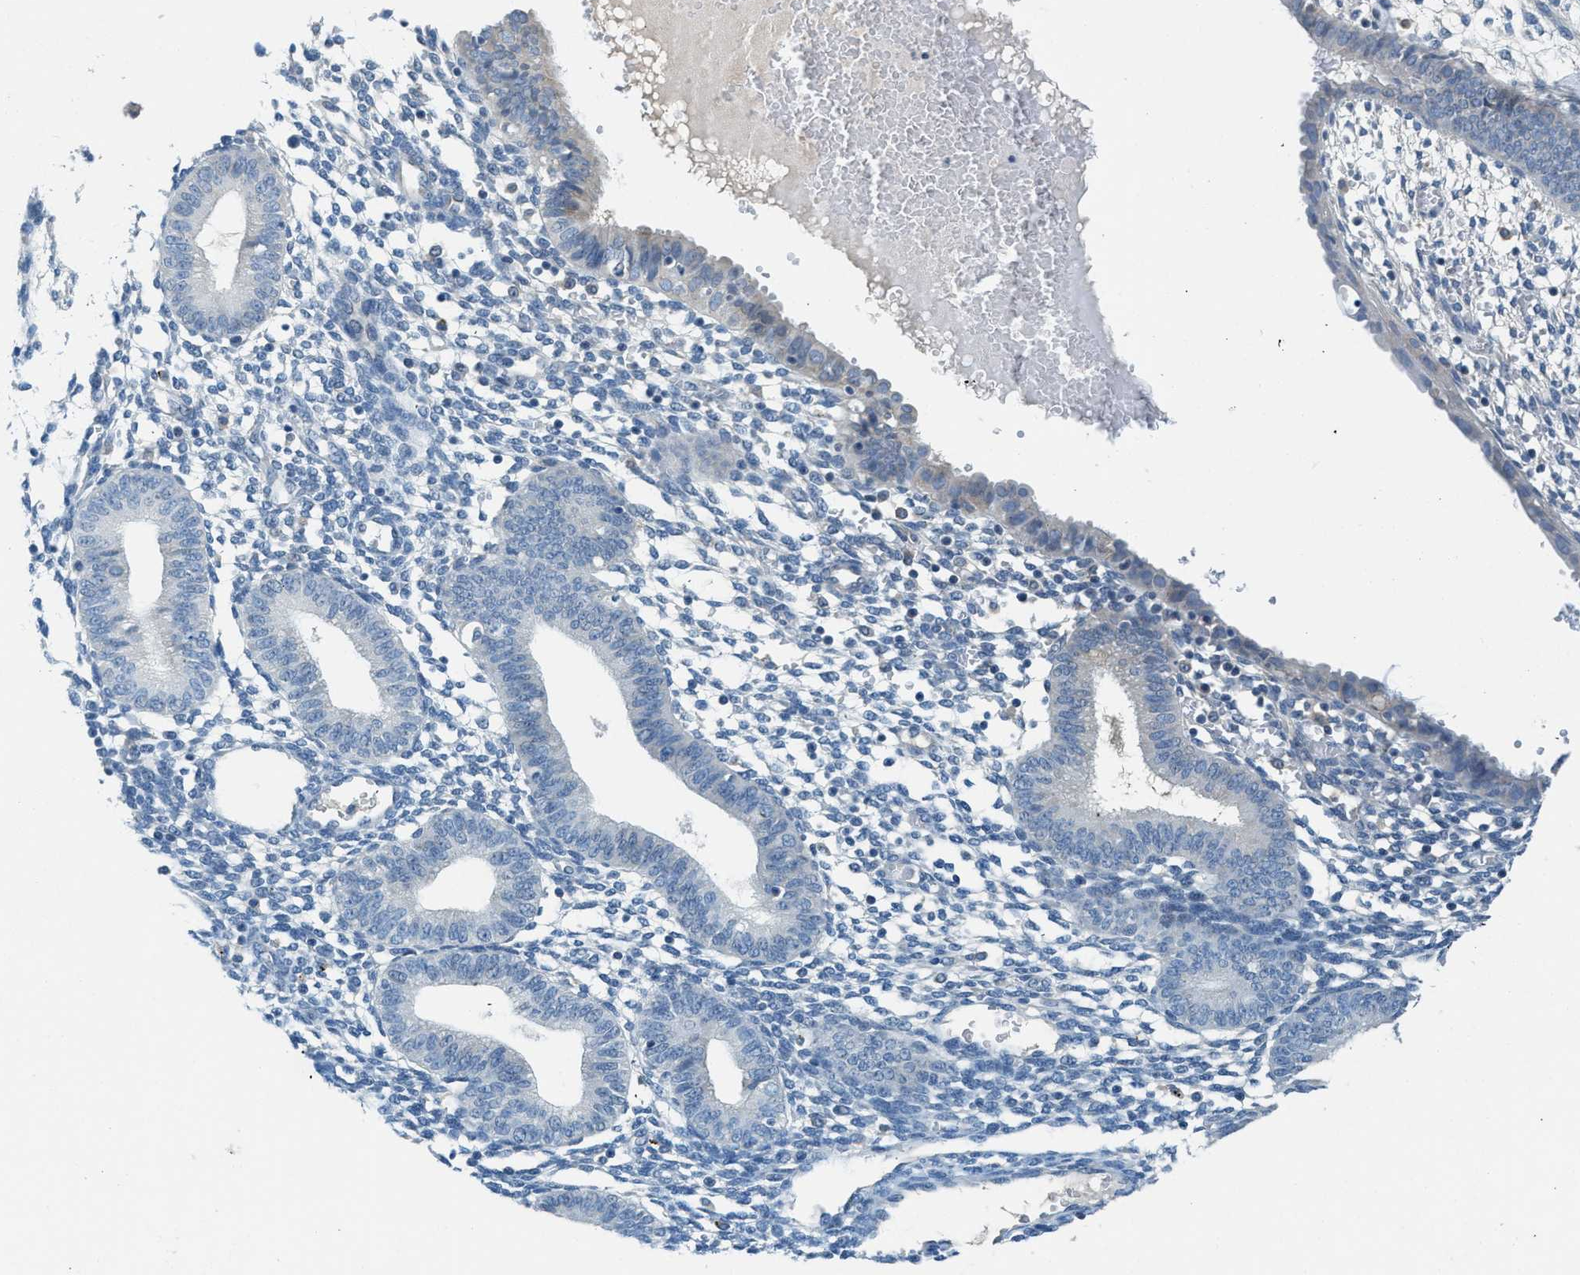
{"staining": {"intensity": "negative", "quantity": "none", "location": "none"}, "tissue": "endometrium", "cell_type": "Cells in endometrial stroma", "image_type": "normal", "snomed": [{"axis": "morphology", "description": "Normal tissue, NOS"}, {"axis": "topography", "description": "Endometrium"}], "caption": "High power microscopy photomicrograph of an immunohistochemistry (IHC) histopathology image of normal endometrium, revealing no significant positivity in cells in endometrial stroma. (DAB (3,3'-diaminobenzidine) IHC, high magnification).", "gene": "BCAP31", "patient": {"sex": "female", "age": 61}}